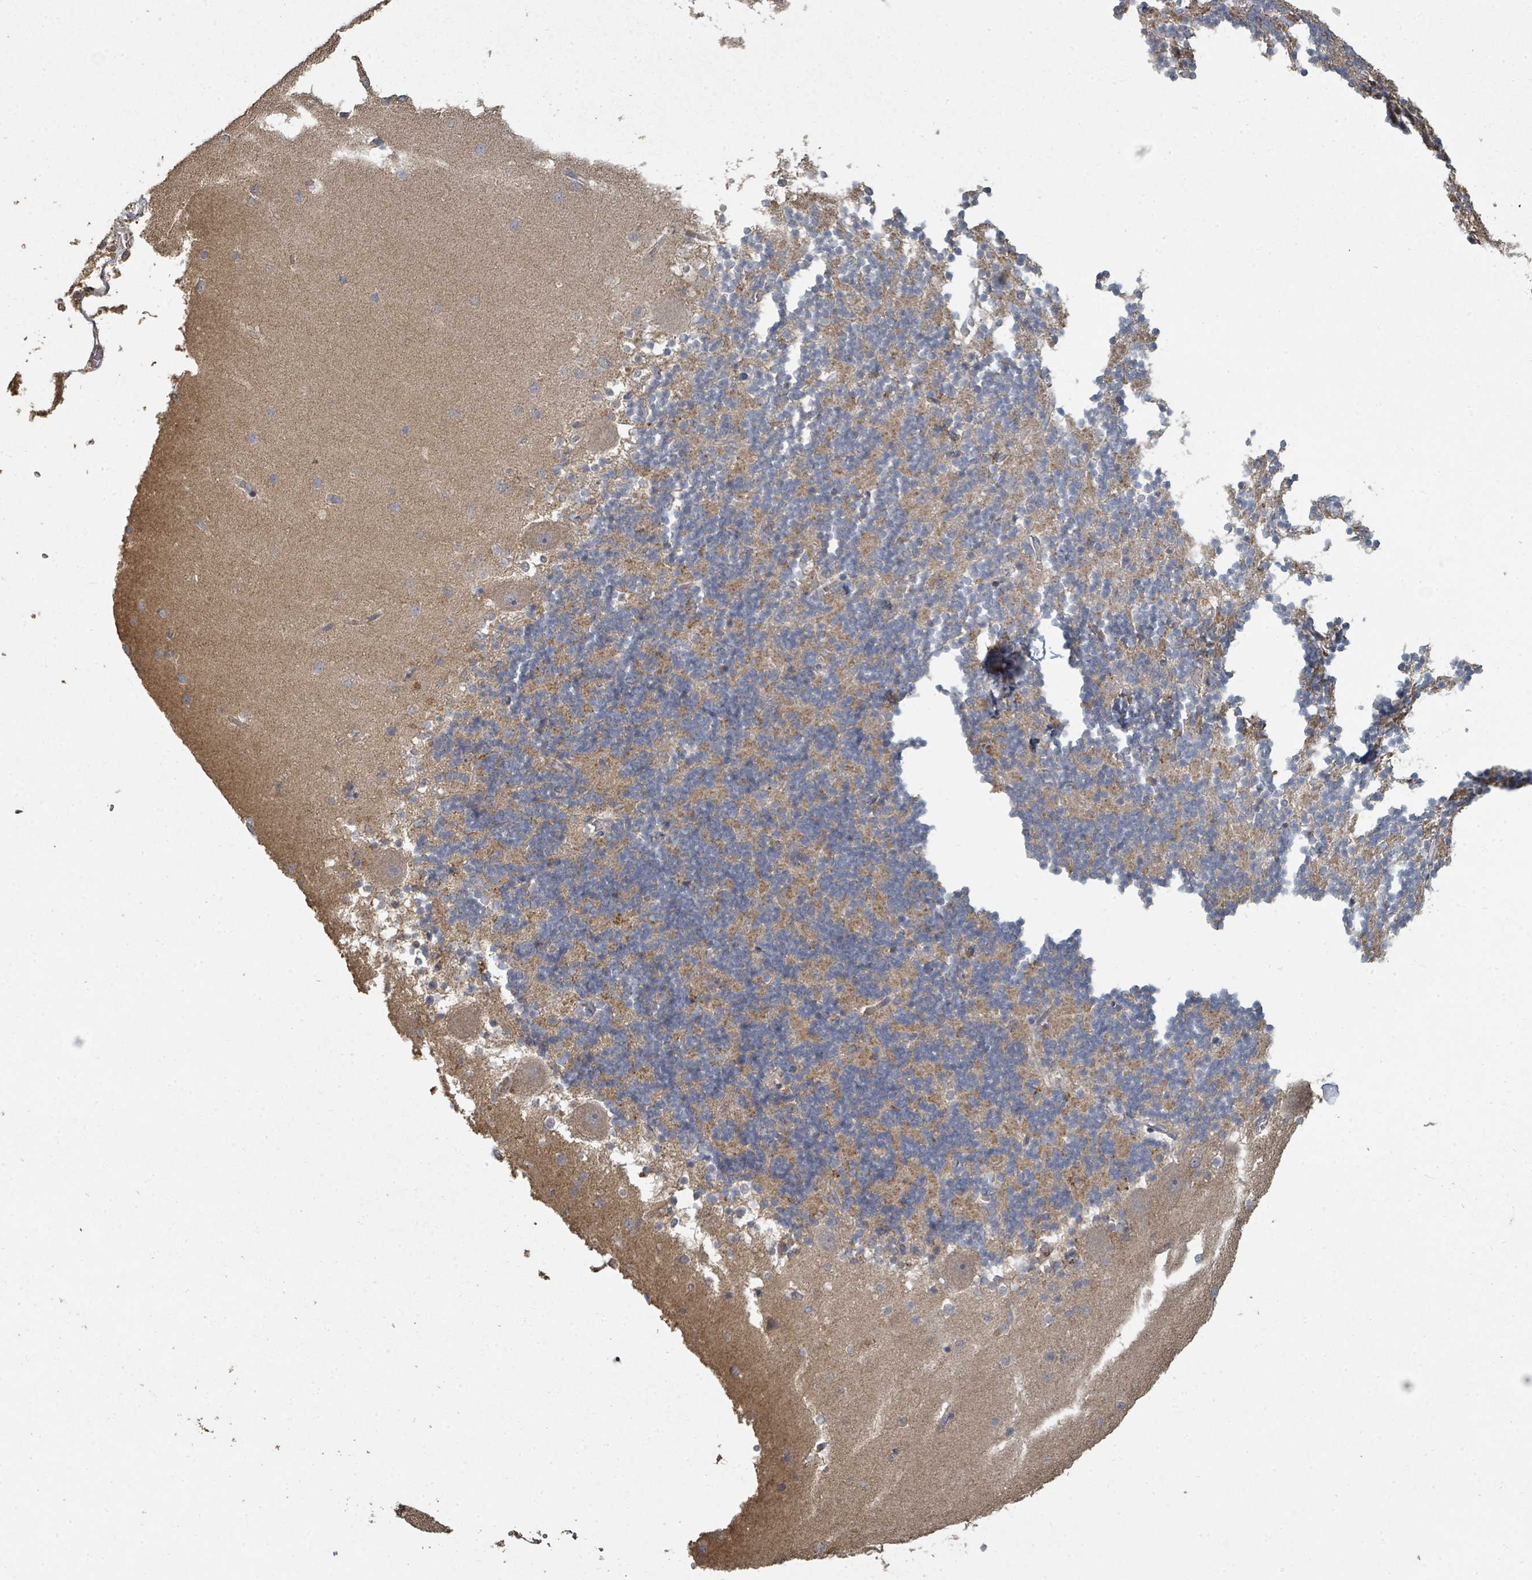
{"staining": {"intensity": "moderate", "quantity": "25%-75%", "location": "cytoplasmic/membranous"}, "tissue": "cerebellum", "cell_type": "Cells in granular layer", "image_type": "normal", "snomed": [{"axis": "morphology", "description": "Normal tissue, NOS"}, {"axis": "topography", "description": "Cerebellum"}], "caption": "Approximately 25%-75% of cells in granular layer in benign human cerebellum demonstrate moderate cytoplasmic/membranous protein staining as visualized by brown immunohistochemical staining.", "gene": "WDFY1", "patient": {"sex": "male", "age": 54}}